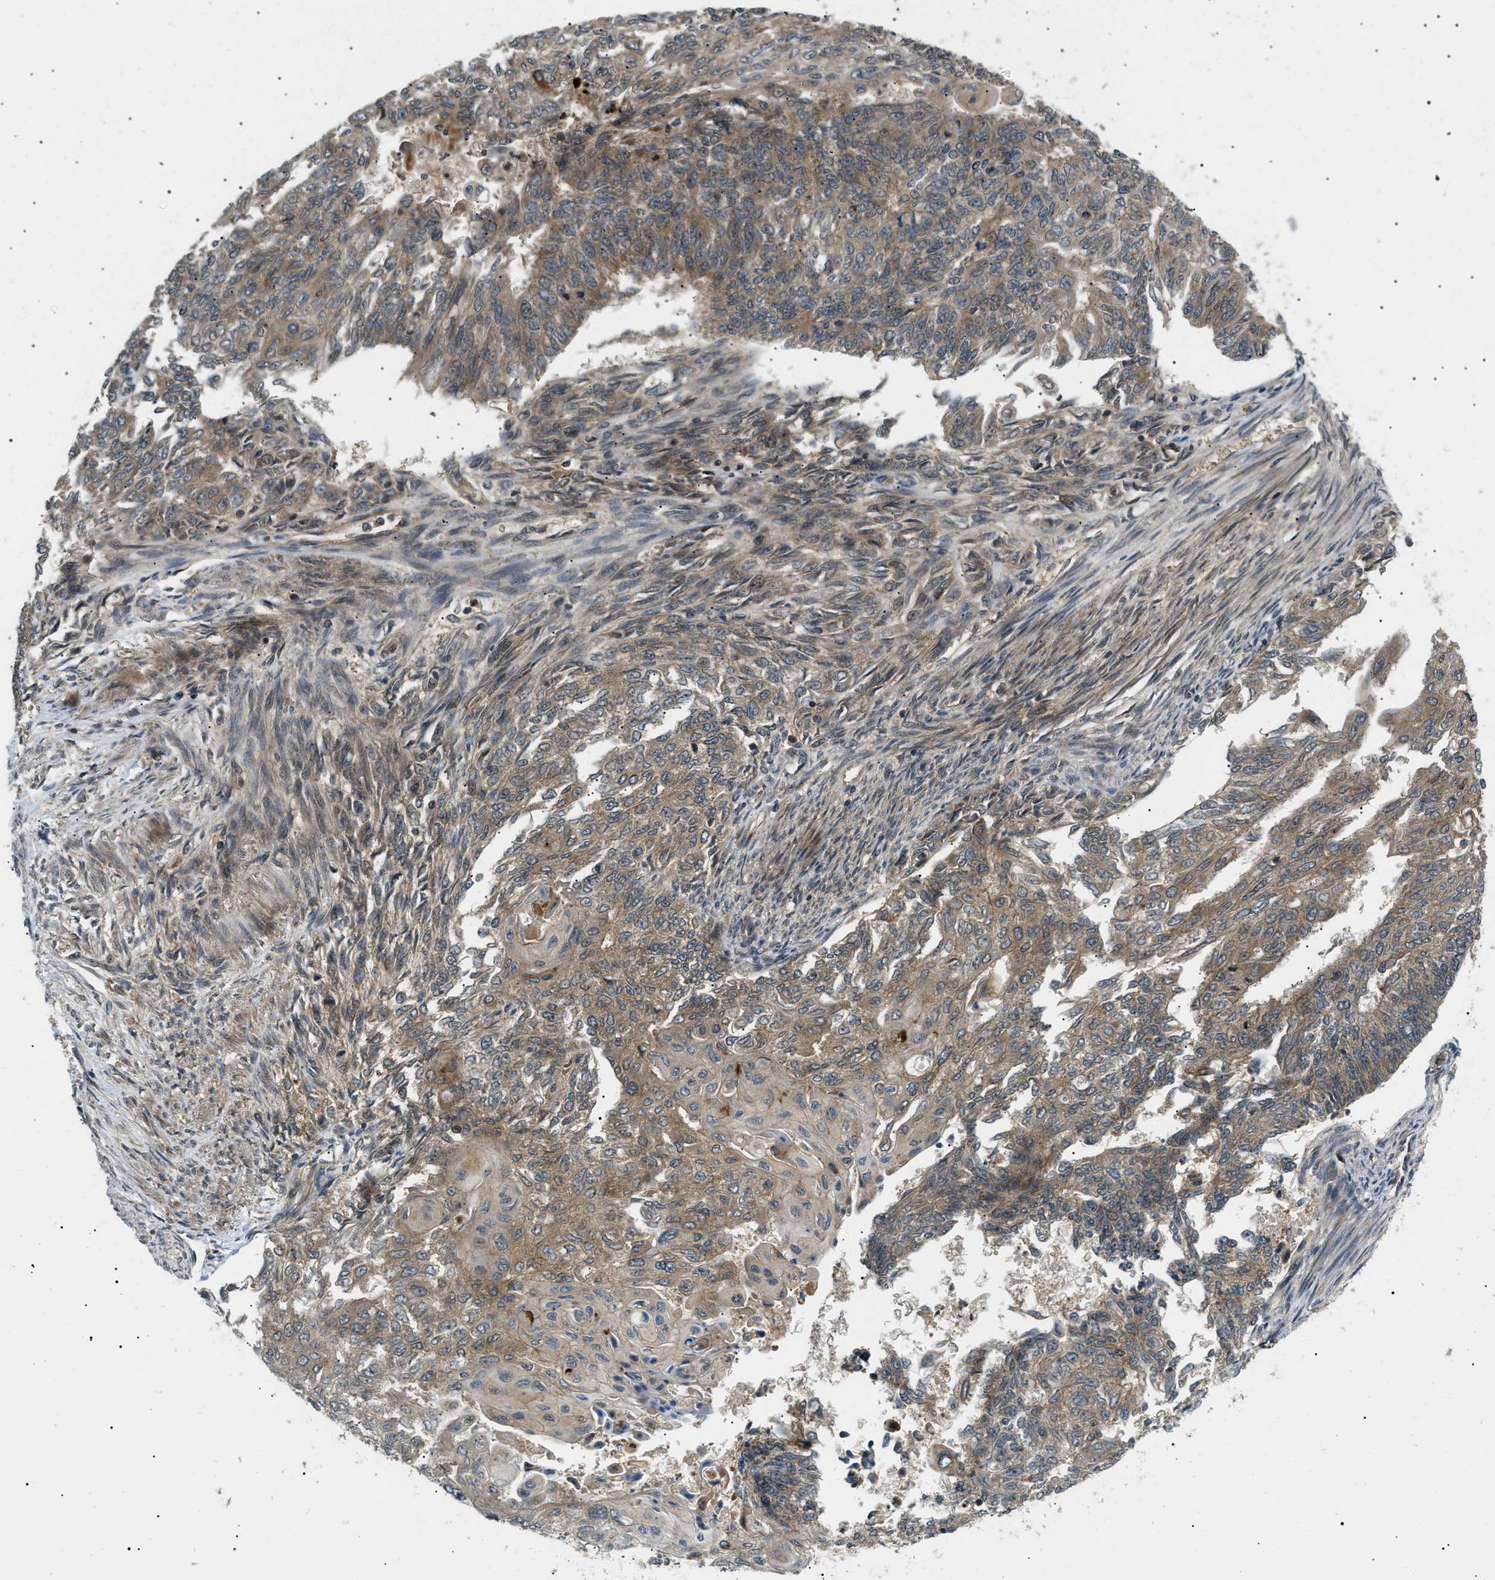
{"staining": {"intensity": "moderate", "quantity": ">75%", "location": "cytoplasmic/membranous"}, "tissue": "endometrial cancer", "cell_type": "Tumor cells", "image_type": "cancer", "snomed": [{"axis": "morphology", "description": "Adenocarcinoma, NOS"}, {"axis": "topography", "description": "Endometrium"}], "caption": "Protein staining demonstrates moderate cytoplasmic/membranous staining in approximately >75% of tumor cells in endometrial cancer.", "gene": "ATP6AP1", "patient": {"sex": "female", "age": 32}}